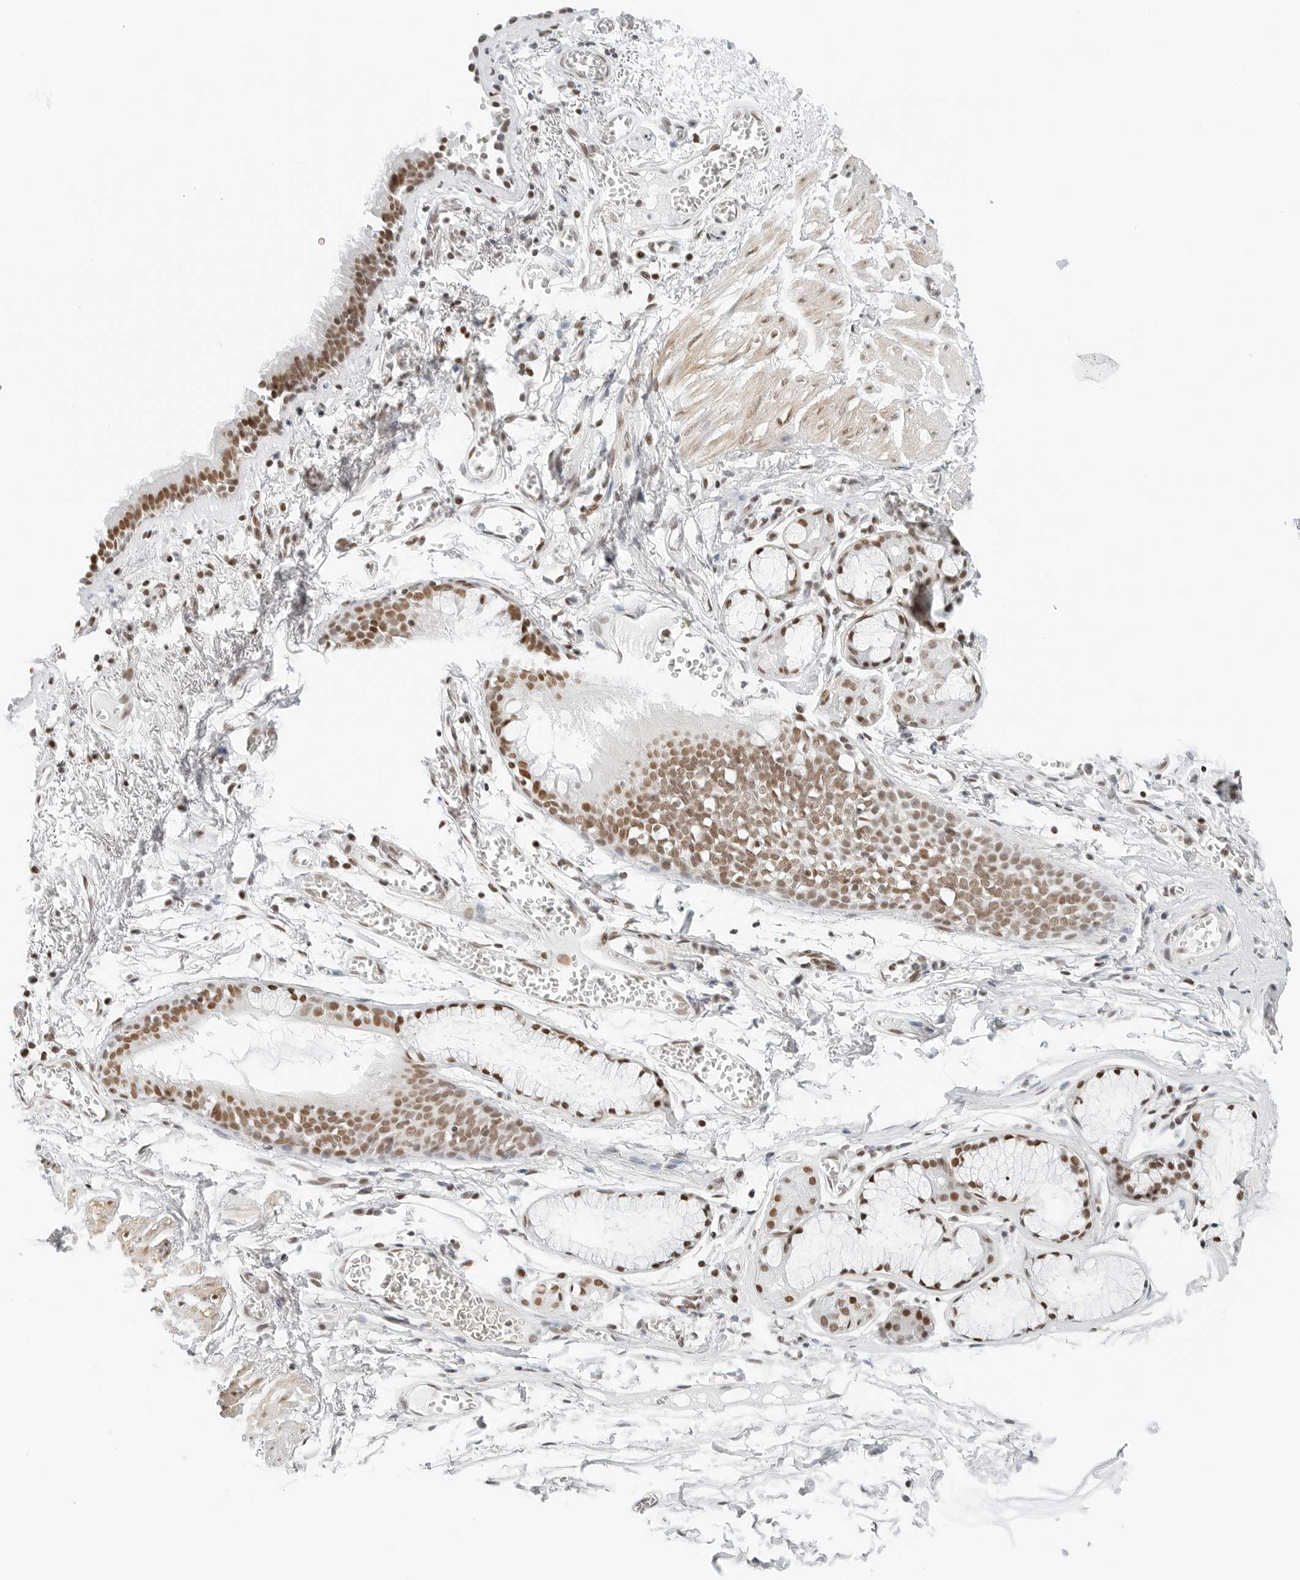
{"staining": {"intensity": "moderate", "quantity": ">75%", "location": "nuclear"}, "tissue": "bronchus", "cell_type": "Respiratory epithelial cells", "image_type": "normal", "snomed": [{"axis": "morphology", "description": "Normal tissue, NOS"}, {"axis": "topography", "description": "Bronchus"}, {"axis": "topography", "description": "Lung"}], "caption": "Immunohistochemical staining of unremarkable human bronchus demonstrates medium levels of moderate nuclear staining in approximately >75% of respiratory epithelial cells. The staining is performed using DAB (3,3'-diaminobenzidine) brown chromogen to label protein expression. The nuclei are counter-stained blue using hematoxylin.", "gene": "CRTC2", "patient": {"sex": "male", "age": 56}}